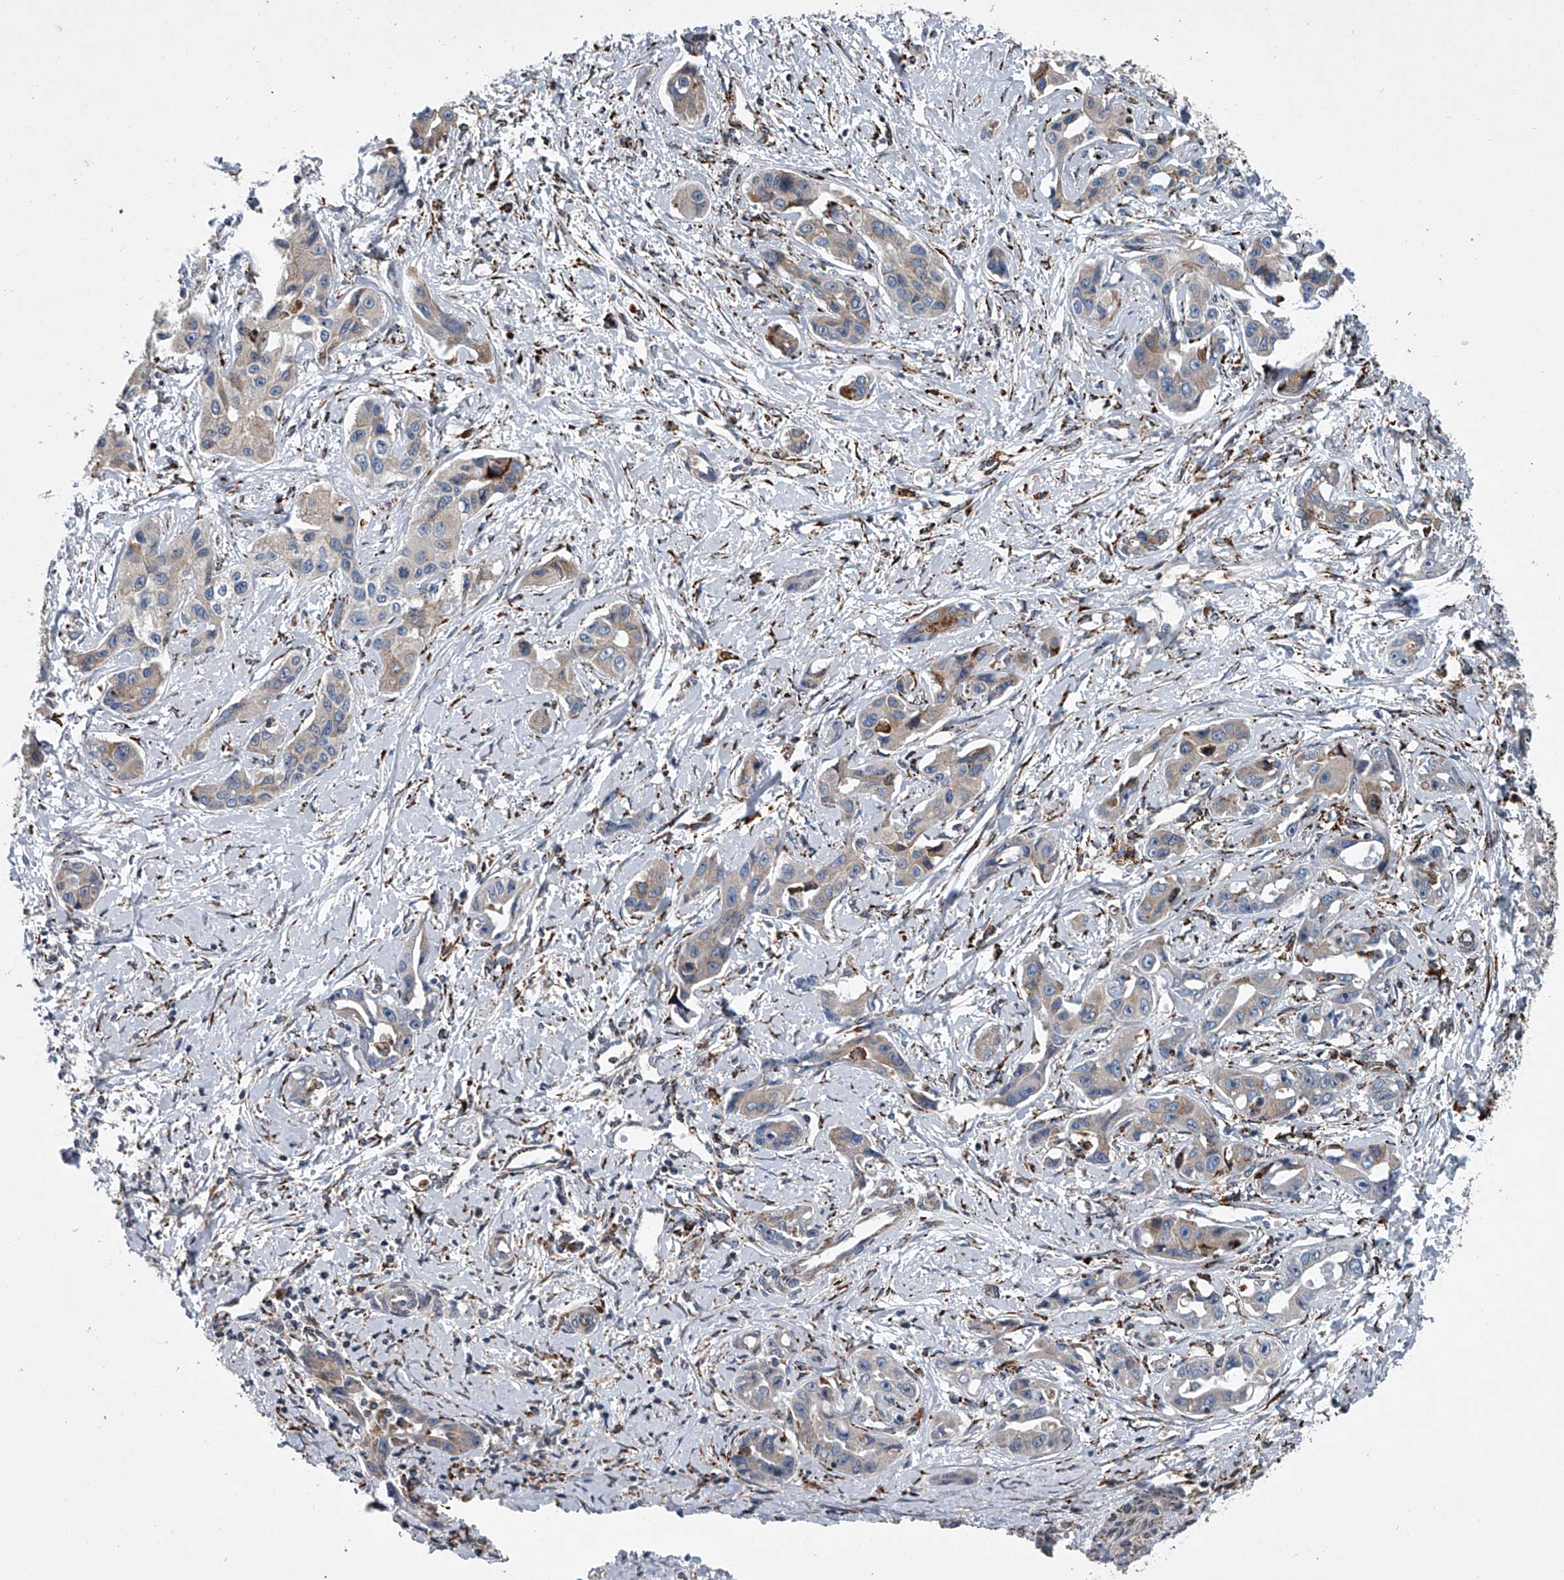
{"staining": {"intensity": "negative", "quantity": "none", "location": "none"}, "tissue": "liver cancer", "cell_type": "Tumor cells", "image_type": "cancer", "snomed": [{"axis": "morphology", "description": "Cholangiocarcinoma"}, {"axis": "topography", "description": "Liver"}], "caption": "Immunohistochemistry (IHC) histopathology image of liver cancer stained for a protein (brown), which demonstrates no positivity in tumor cells. (DAB IHC with hematoxylin counter stain).", "gene": "TMEM63C", "patient": {"sex": "male", "age": 59}}